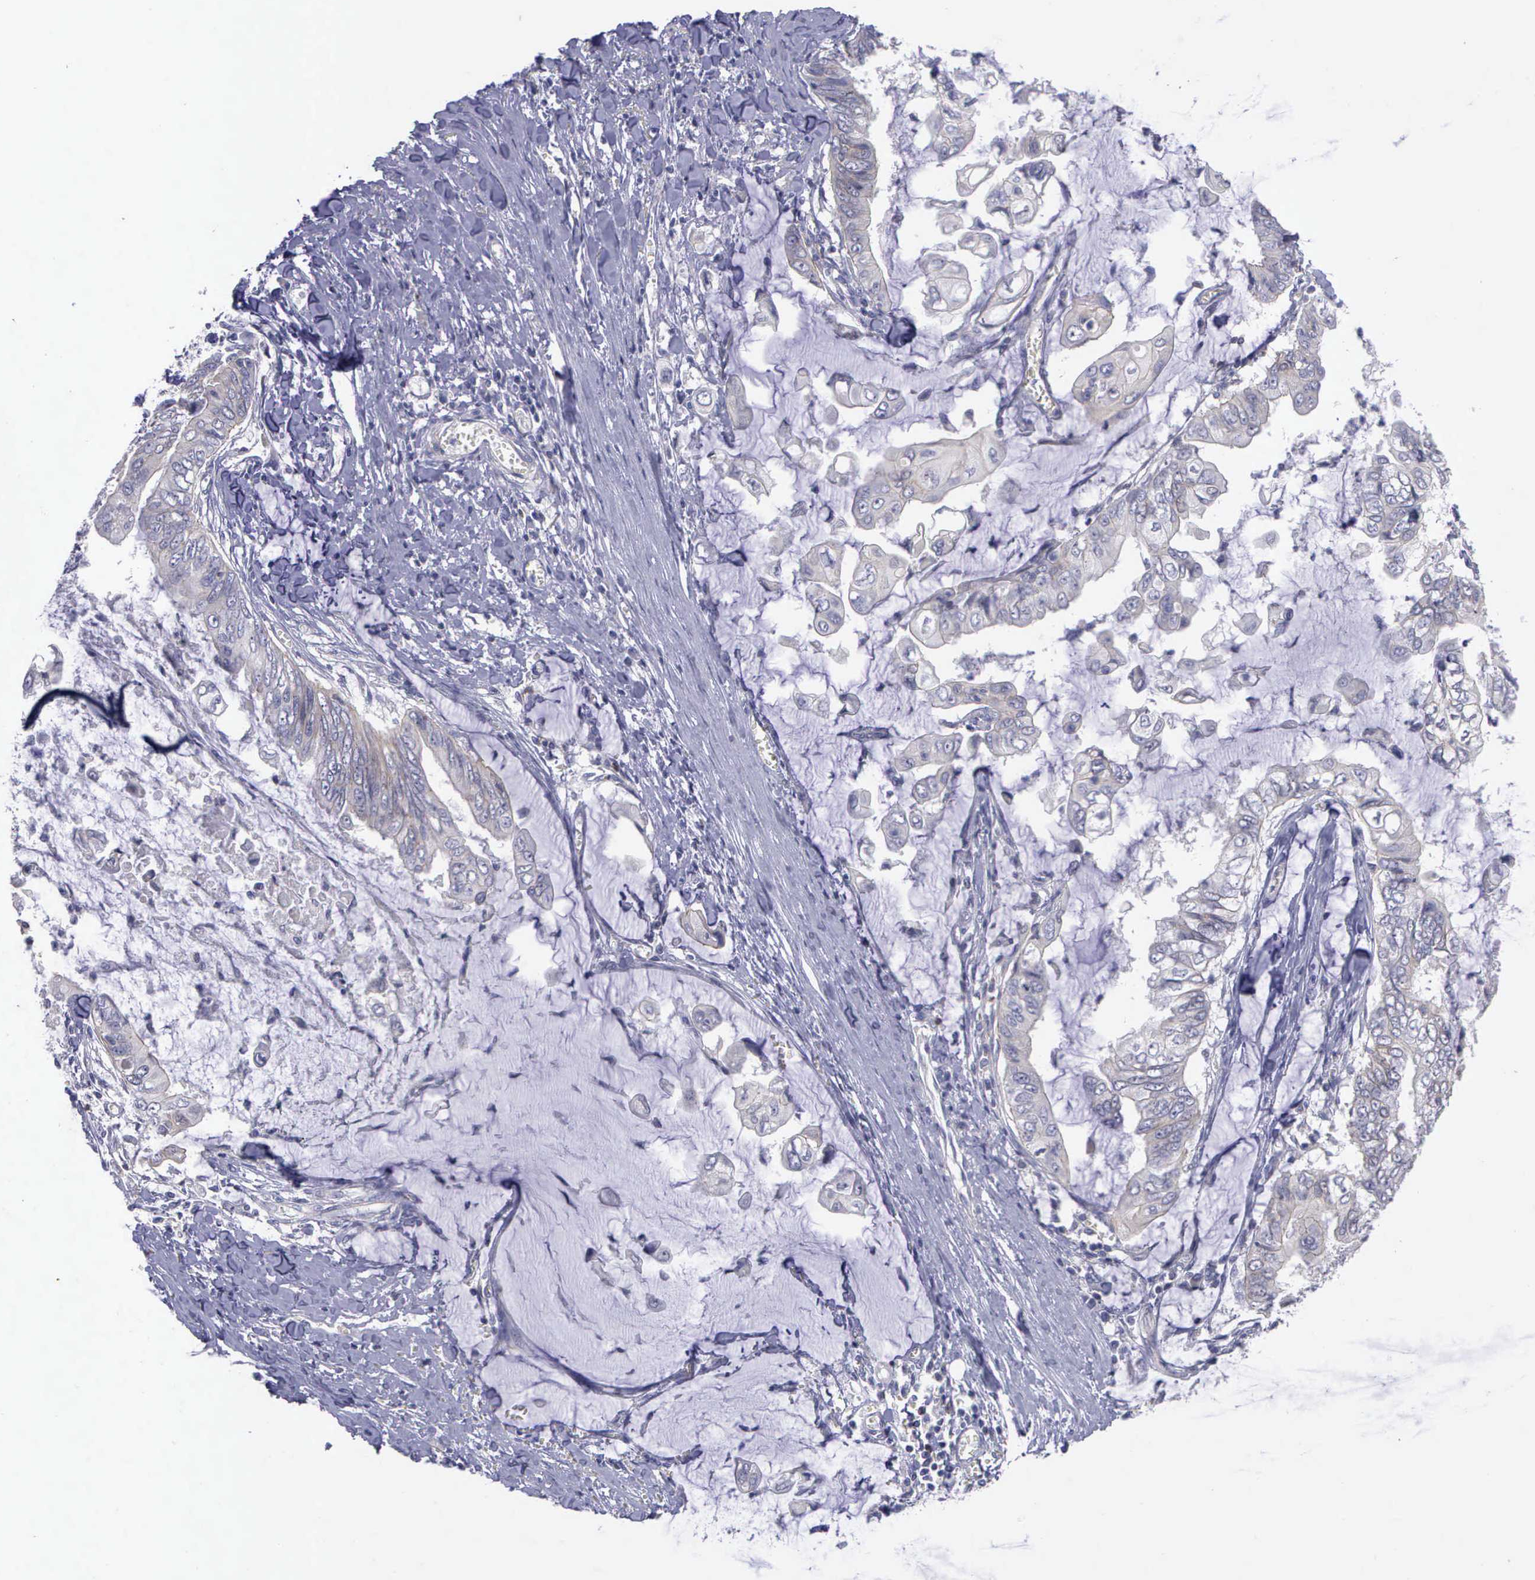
{"staining": {"intensity": "negative", "quantity": "none", "location": "none"}, "tissue": "stomach cancer", "cell_type": "Tumor cells", "image_type": "cancer", "snomed": [{"axis": "morphology", "description": "Adenocarcinoma, NOS"}, {"axis": "topography", "description": "Stomach, upper"}], "caption": "This is an IHC micrograph of human stomach cancer (adenocarcinoma). There is no expression in tumor cells.", "gene": "MICAL3", "patient": {"sex": "male", "age": 80}}